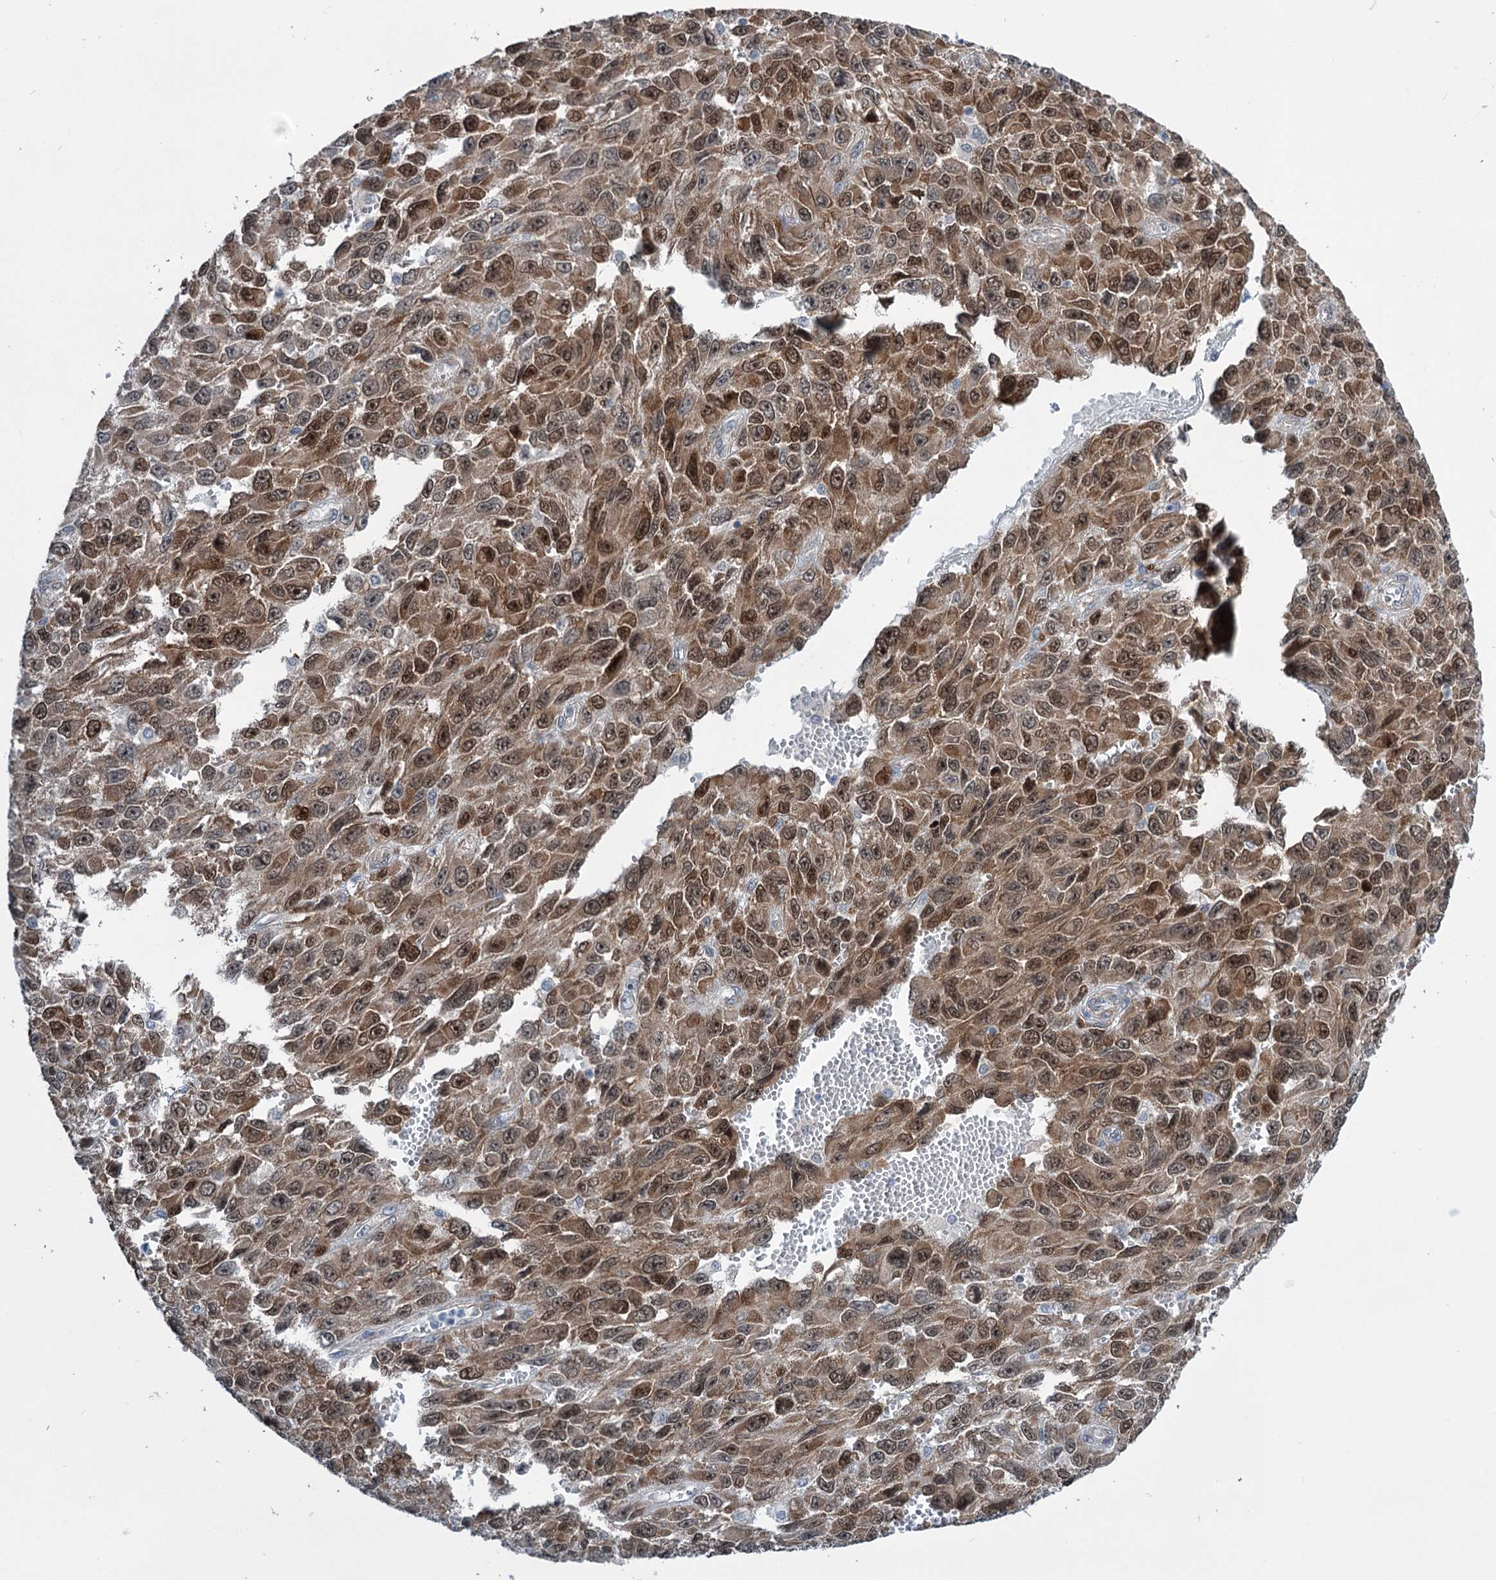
{"staining": {"intensity": "strong", "quantity": ">75%", "location": "cytoplasmic/membranous,nuclear"}, "tissue": "melanoma", "cell_type": "Tumor cells", "image_type": "cancer", "snomed": [{"axis": "morphology", "description": "Normal tissue, NOS"}, {"axis": "morphology", "description": "Malignant melanoma, NOS"}, {"axis": "topography", "description": "Skin"}], "caption": "Protein expression analysis of human malignant melanoma reveals strong cytoplasmic/membranous and nuclear staining in approximately >75% of tumor cells. The protein of interest is shown in brown color, while the nuclei are stained blue.", "gene": "DCUN1D4", "patient": {"sex": "female", "age": 96}}